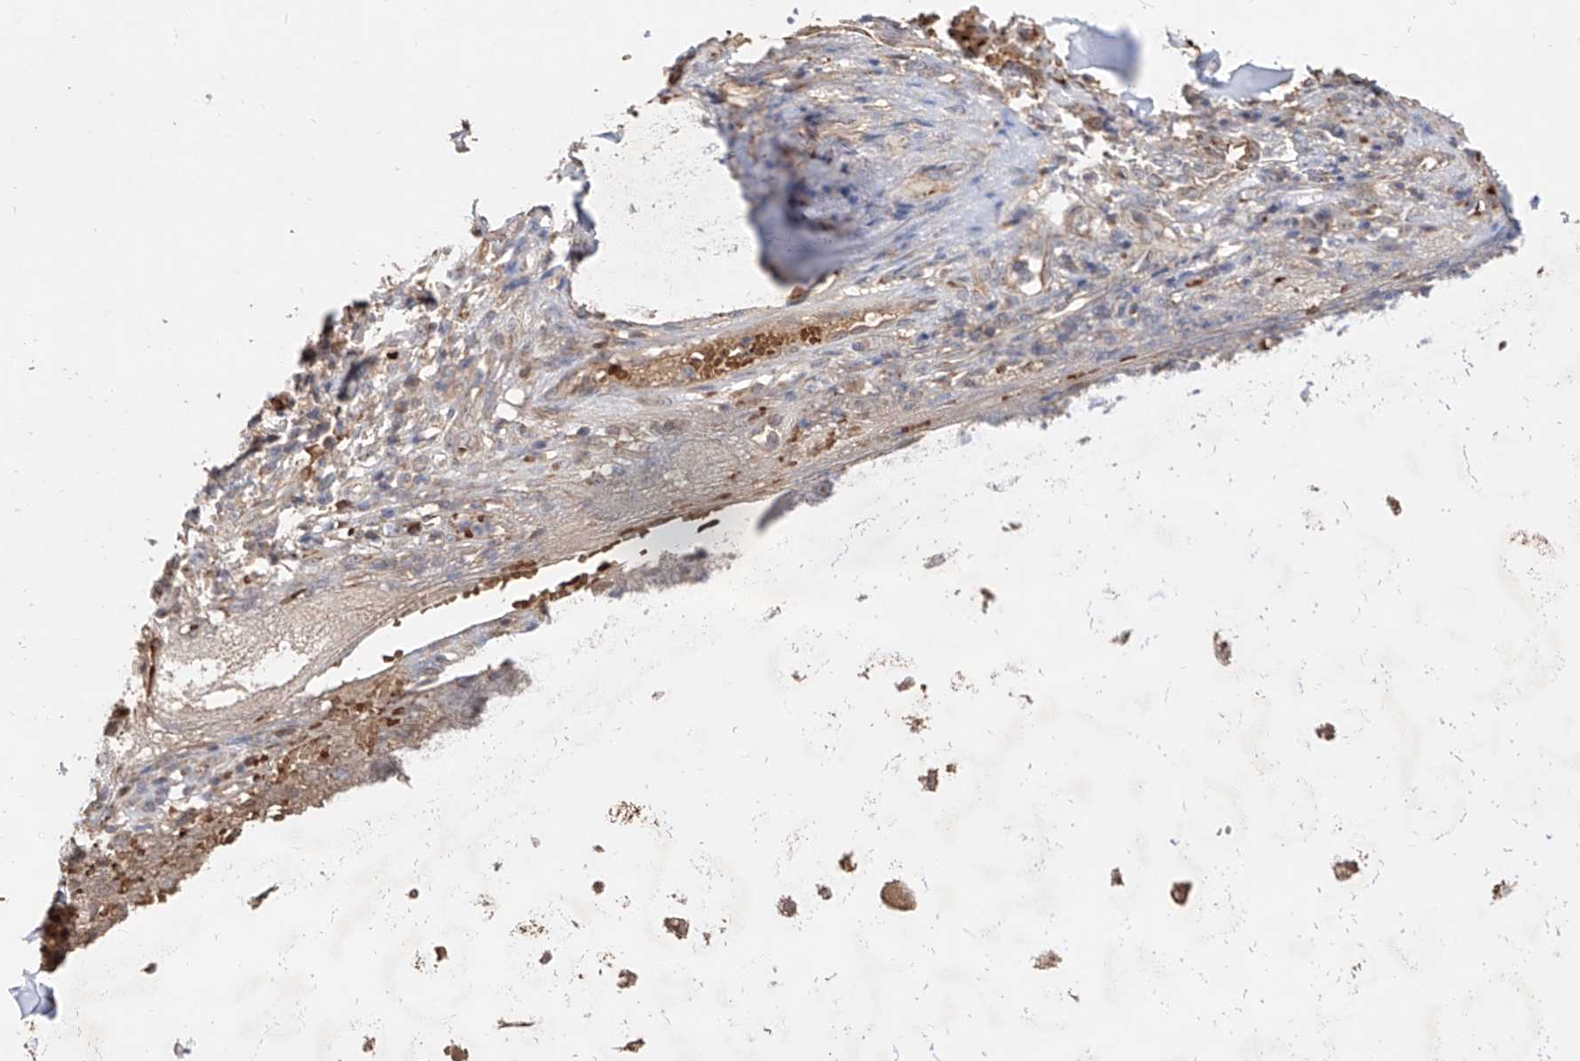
{"staining": {"intensity": "moderate", "quantity": ">75%", "location": "cytoplasmic/membranous"}, "tissue": "adipose tissue", "cell_type": "Adipocytes", "image_type": "normal", "snomed": [{"axis": "morphology", "description": "Normal tissue, NOS"}, {"axis": "morphology", "description": "Basal cell carcinoma"}, {"axis": "topography", "description": "Cartilage tissue"}, {"axis": "topography", "description": "Nasopharynx"}, {"axis": "topography", "description": "Oral tissue"}], "caption": "A brown stain highlights moderate cytoplasmic/membranous staining of a protein in adipocytes of normal adipose tissue.", "gene": "EDN1", "patient": {"sex": "female", "age": 77}}